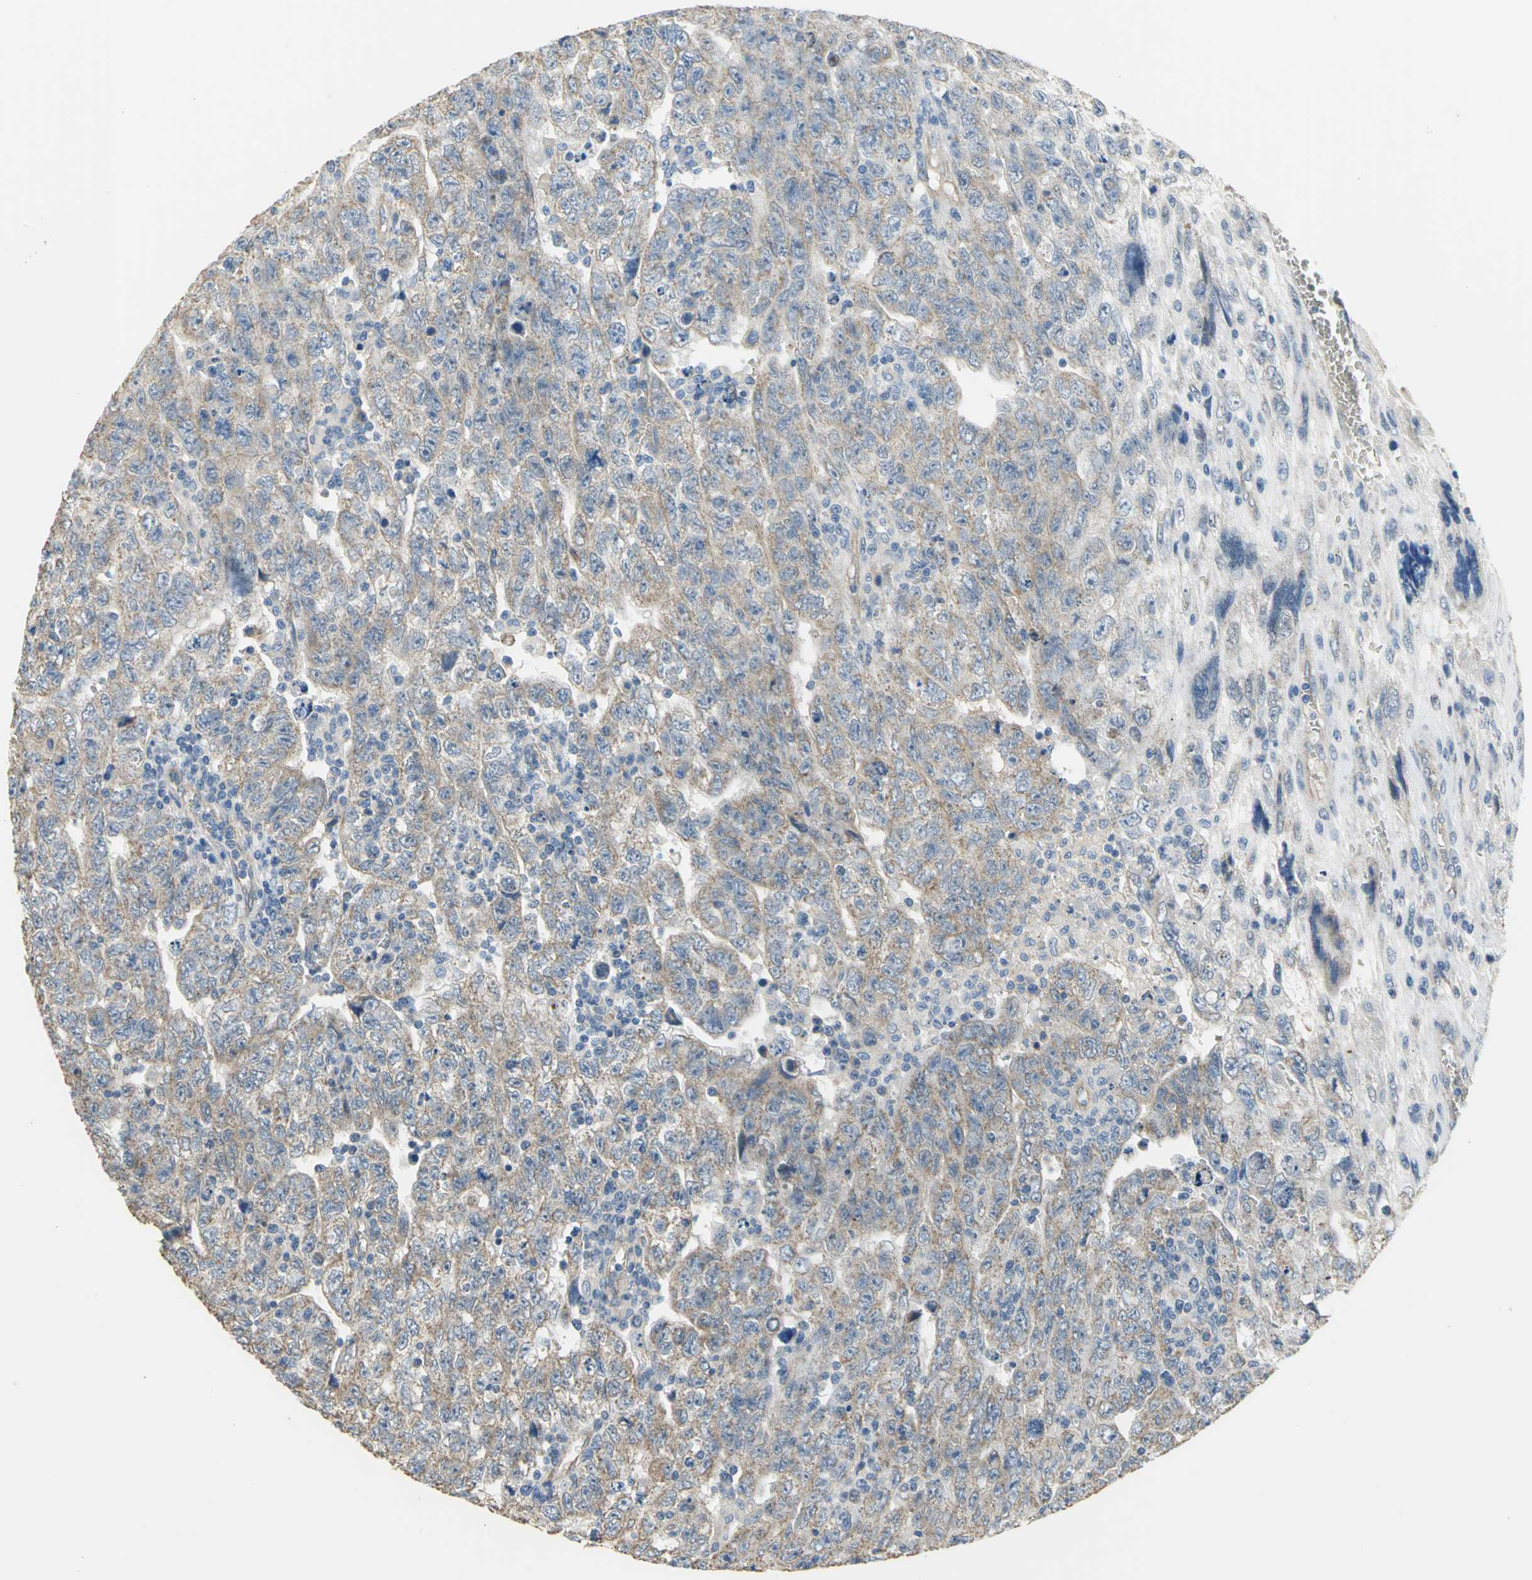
{"staining": {"intensity": "weak", "quantity": ">75%", "location": "cytoplasmic/membranous"}, "tissue": "testis cancer", "cell_type": "Tumor cells", "image_type": "cancer", "snomed": [{"axis": "morphology", "description": "Carcinoma, Embryonal, NOS"}, {"axis": "topography", "description": "Testis"}], "caption": "Immunohistochemical staining of human testis embryonal carcinoma exhibits low levels of weak cytoplasmic/membranous expression in about >75% of tumor cells. Nuclei are stained in blue.", "gene": "HTR1F", "patient": {"sex": "male", "age": 28}}